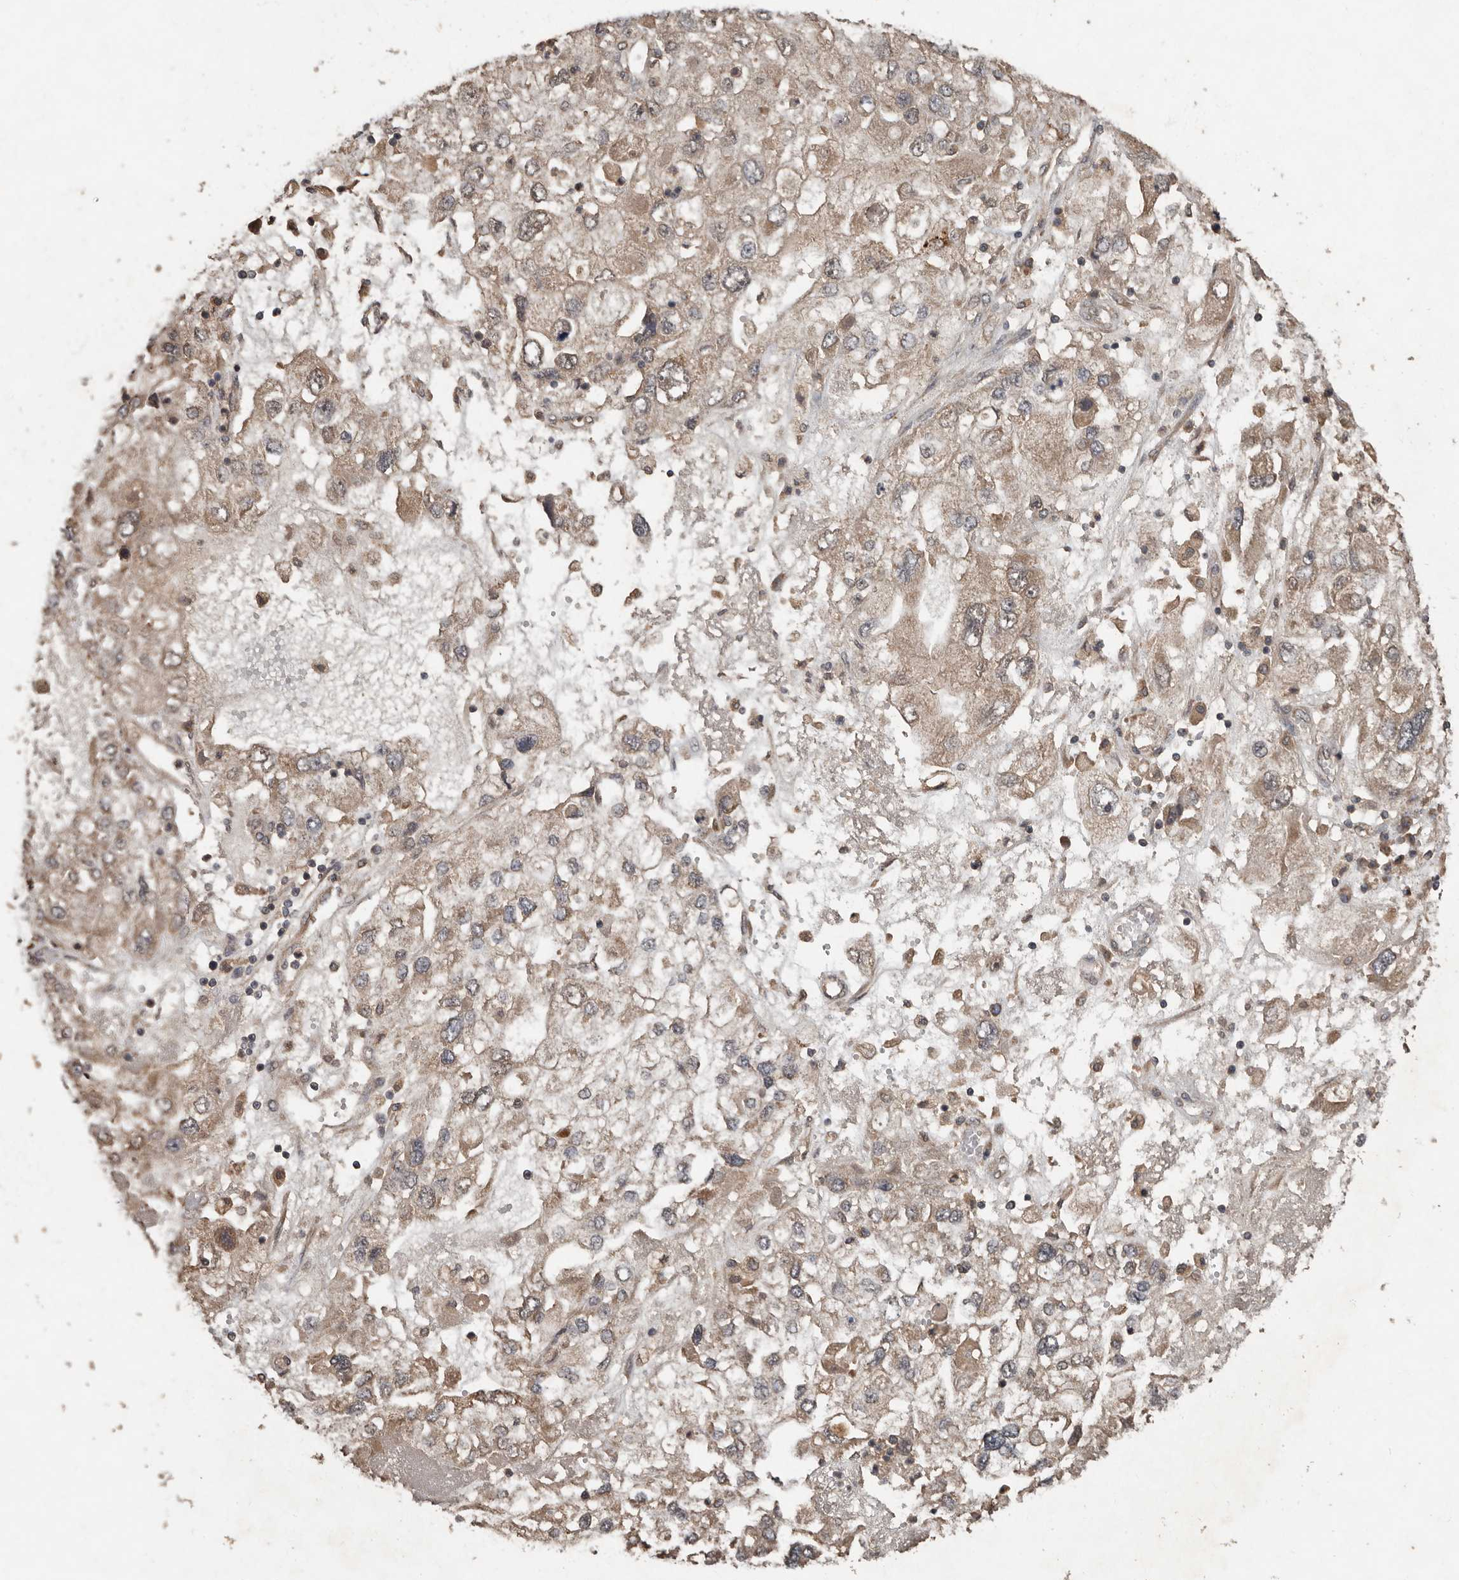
{"staining": {"intensity": "weak", "quantity": ">75%", "location": "cytoplasmic/membranous"}, "tissue": "endometrial cancer", "cell_type": "Tumor cells", "image_type": "cancer", "snomed": [{"axis": "morphology", "description": "Adenocarcinoma, NOS"}, {"axis": "topography", "description": "Endometrium"}], "caption": "Endometrial cancer was stained to show a protein in brown. There is low levels of weak cytoplasmic/membranous staining in about >75% of tumor cells.", "gene": "KIF26B", "patient": {"sex": "female", "age": 49}}